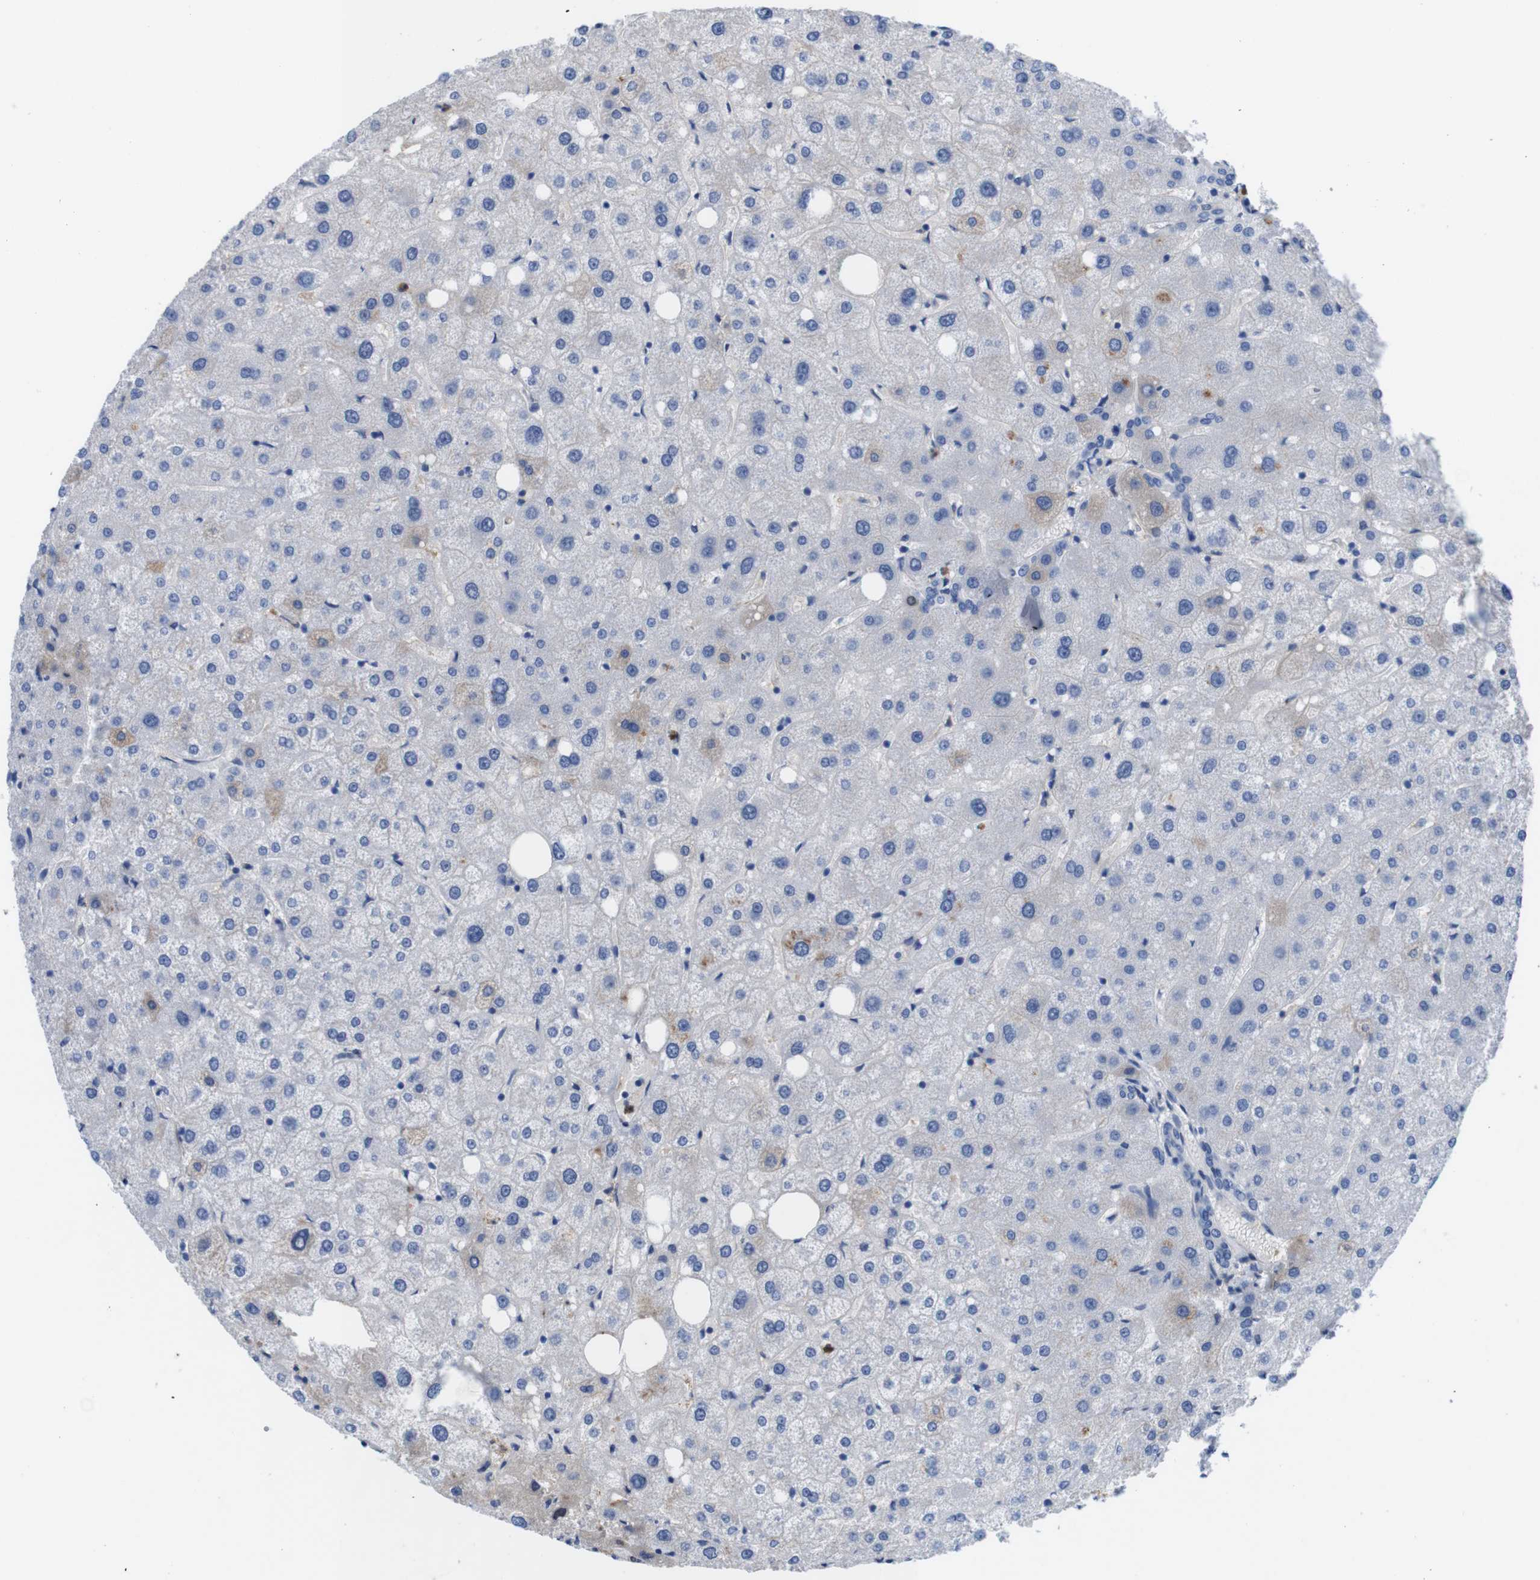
{"staining": {"intensity": "negative", "quantity": "none", "location": "none"}, "tissue": "liver", "cell_type": "Cholangiocytes", "image_type": "normal", "snomed": [{"axis": "morphology", "description": "Normal tissue, NOS"}, {"axis": "topography", "description": "Liver"}], "caption": "Liver stained for a protein using IHC shows no staining cholangiocytes.", "gene": "C1RL", "patient": {"sex": "male", "age": 73}}